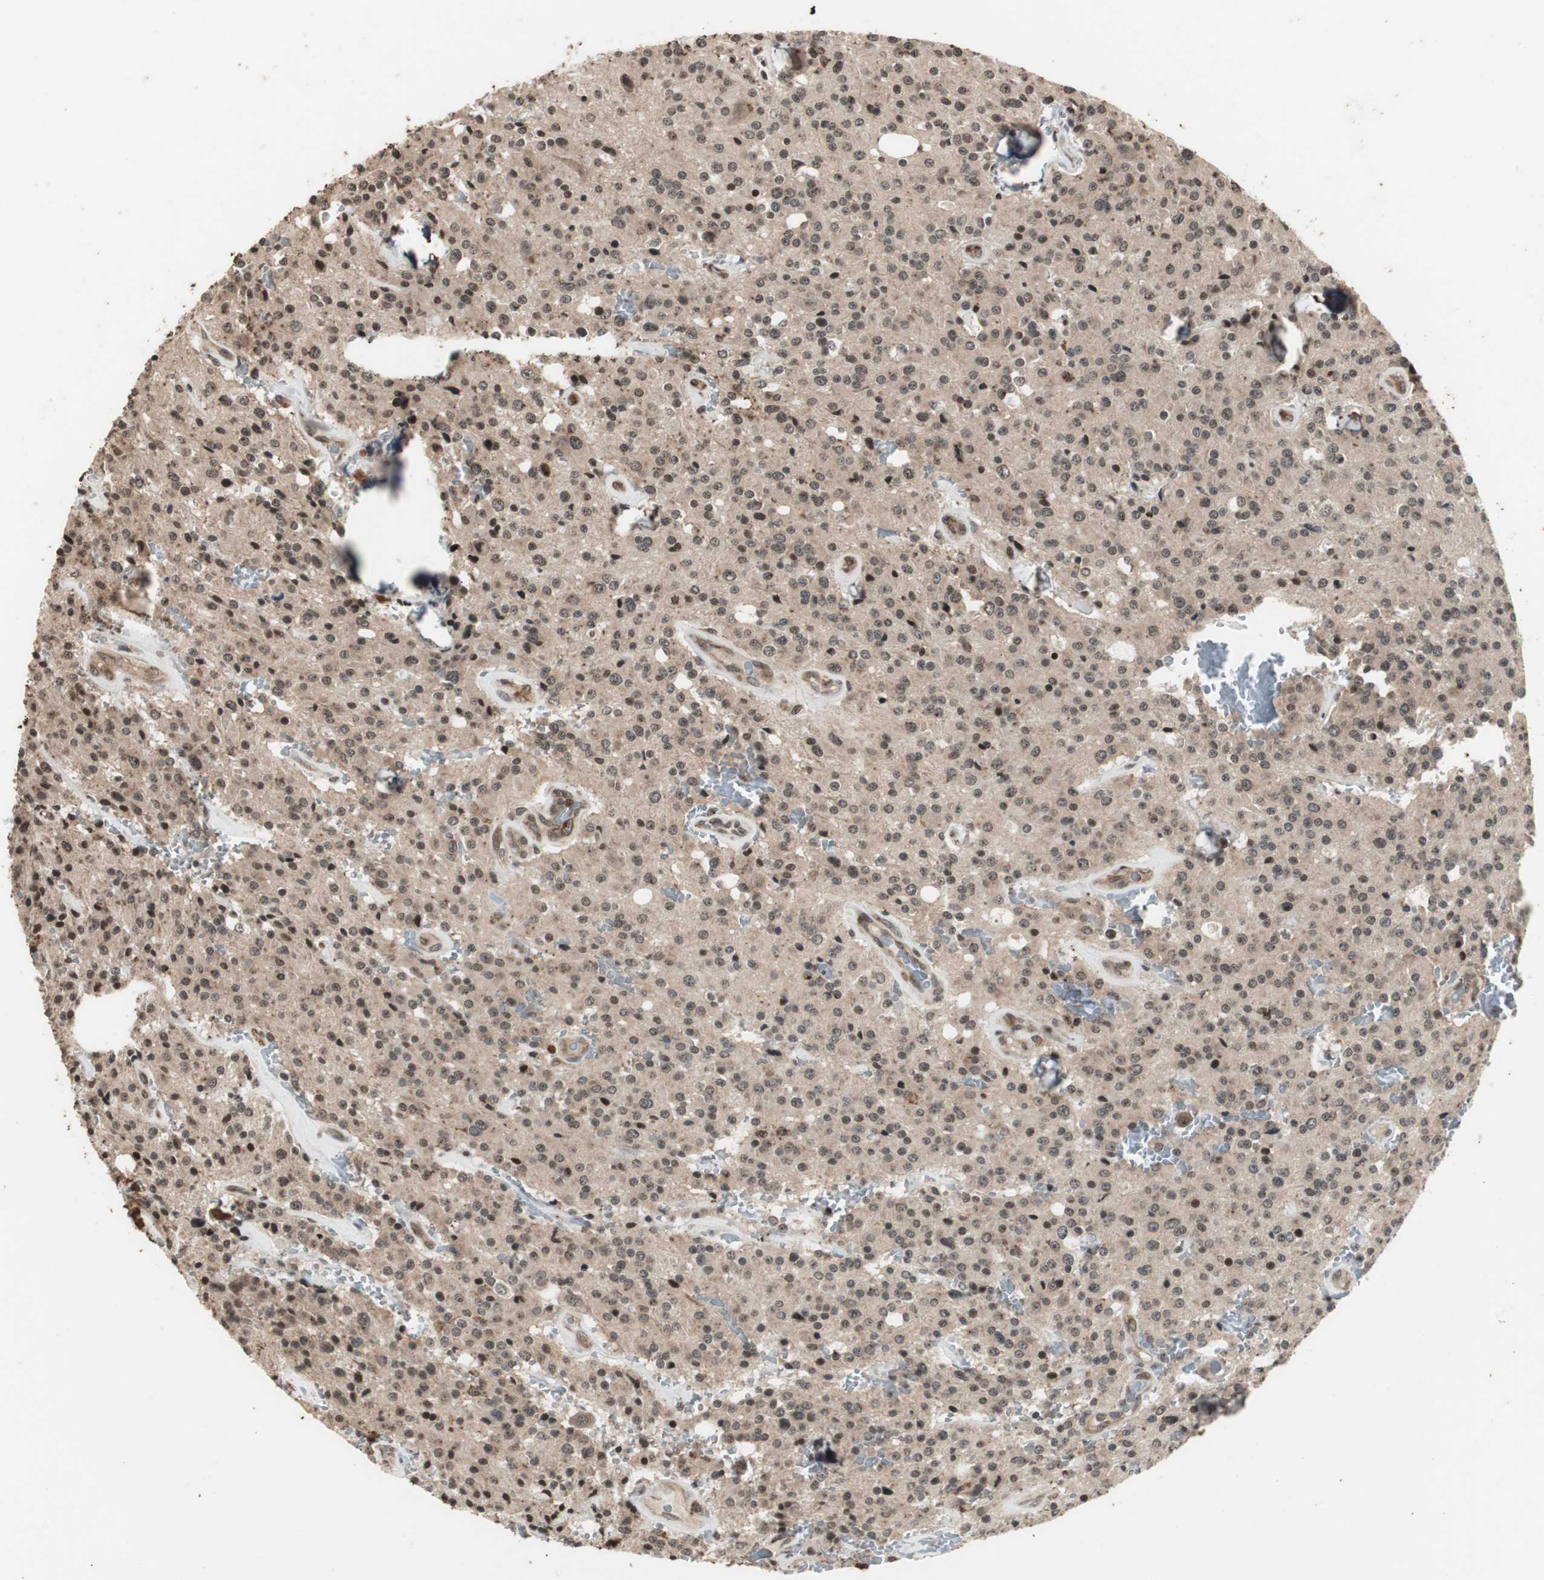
{"staining": {"intensity": "moderate", "quantity": ">75%", "location": "cytoplasmic/membranous,nuclear"}, "tissue": "glioma", "cell_type": "Tumor cells", "image_type": "cancer", "snomed": [{"axis": "morphology", "description": "Glioma, malignant, Low grade"}, {"axis": "topography", "description": "Brain"}], "caption": "A brown stain highlights moderate cytoplasmic/membranous and nuclear expression of a protein in human glioma tumor cells. (Brightfield microscopy of DAB IHC at high magnification).", "gene": "ZFC3H1", "patient": {"sex": "male", "age": 58}}